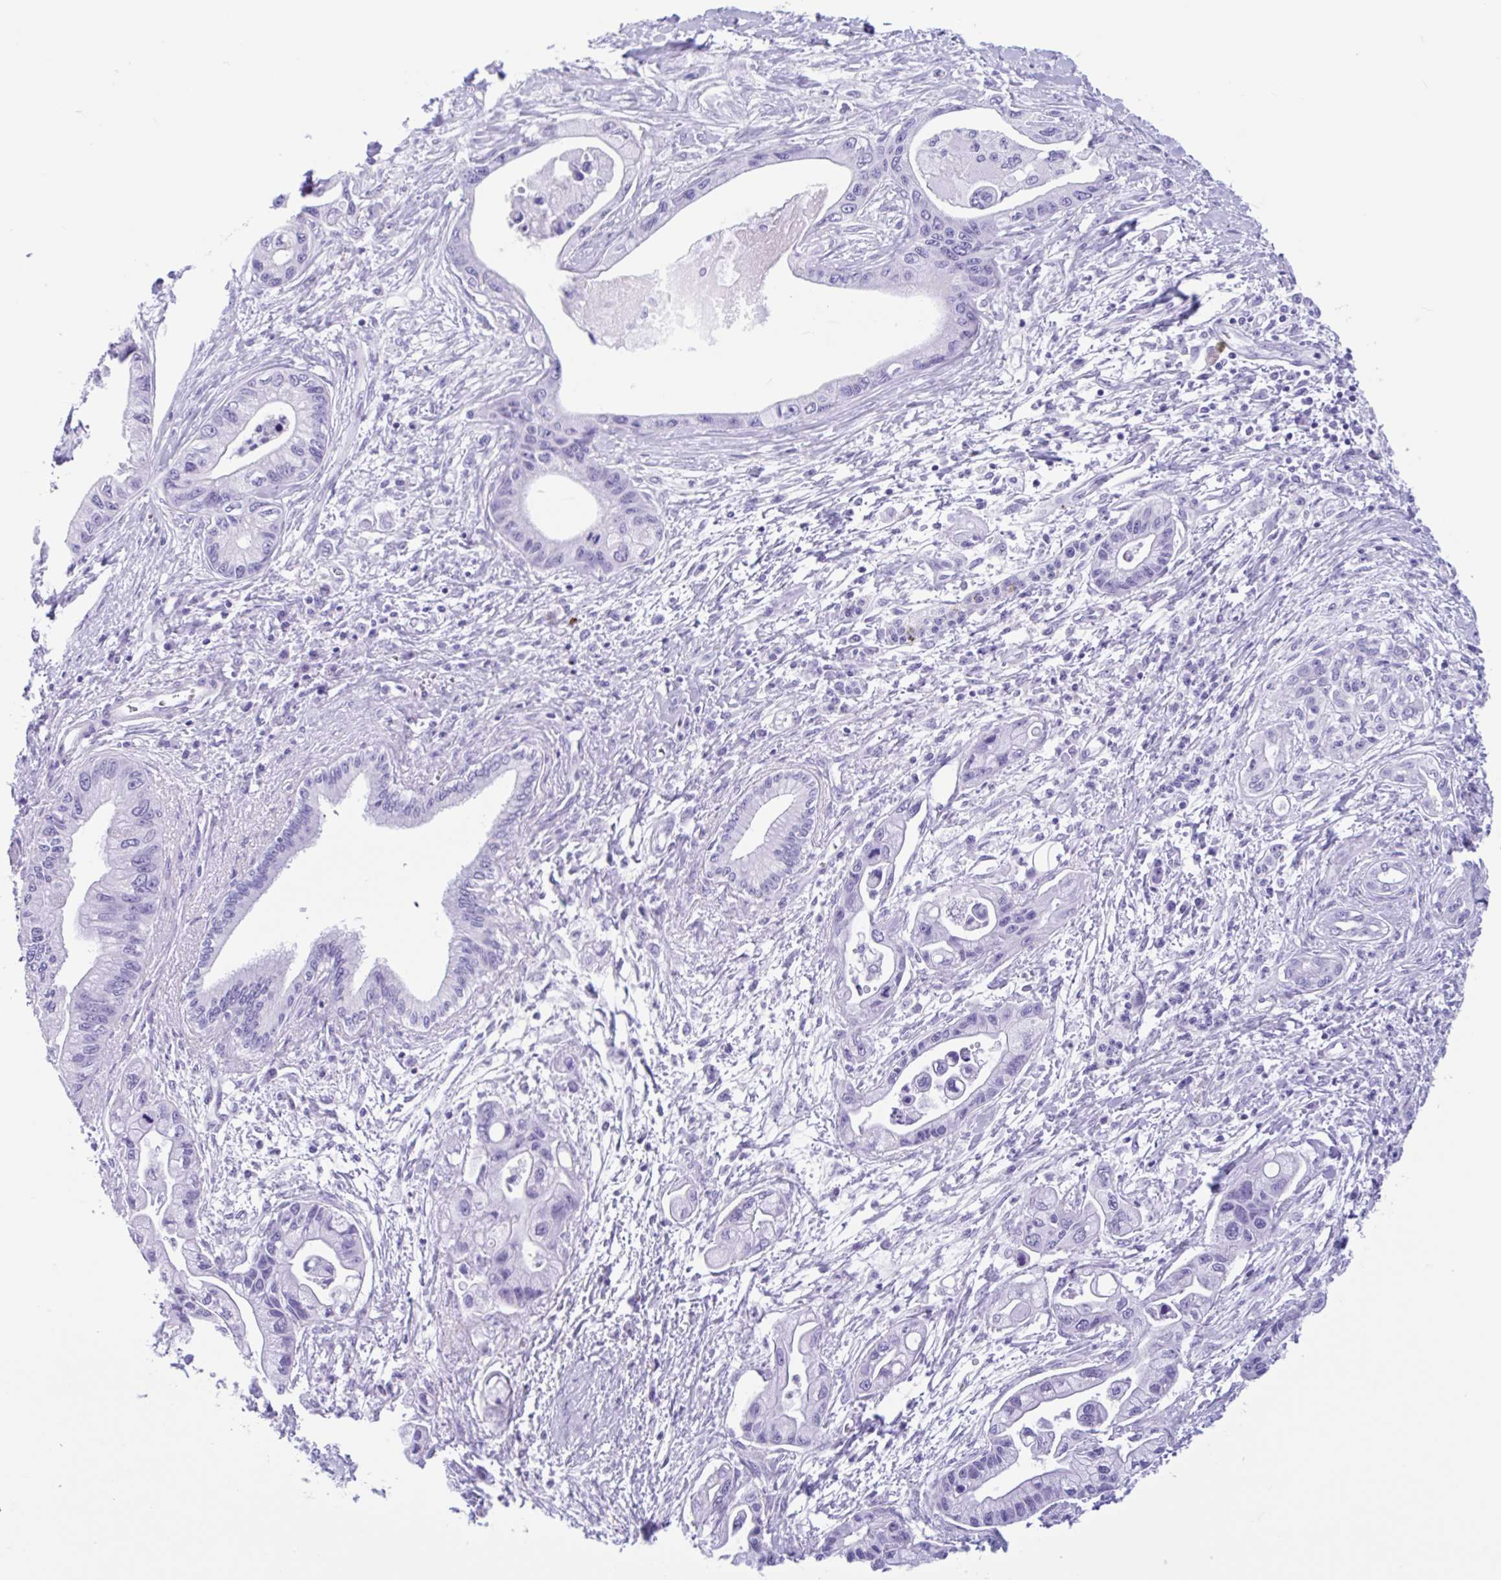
{"staining": {"intensity": "negative", "quantity": "none", "location": "none"}, "tissue": "pancreatic cancer", "cell_type": "Tumor cells", "image_type": "cancer", "snomed": [{"axis": "morphology", "description": "Adenocarcinoma, NOS"}, {"axis": "topography", "description": "Pancreas"}], "caption": "Tumor cells are negative for protein expression in human pancreatic adenocarcinoma.", "gene": "IAPP", "patient": {"sex": "male", "age": 61}}